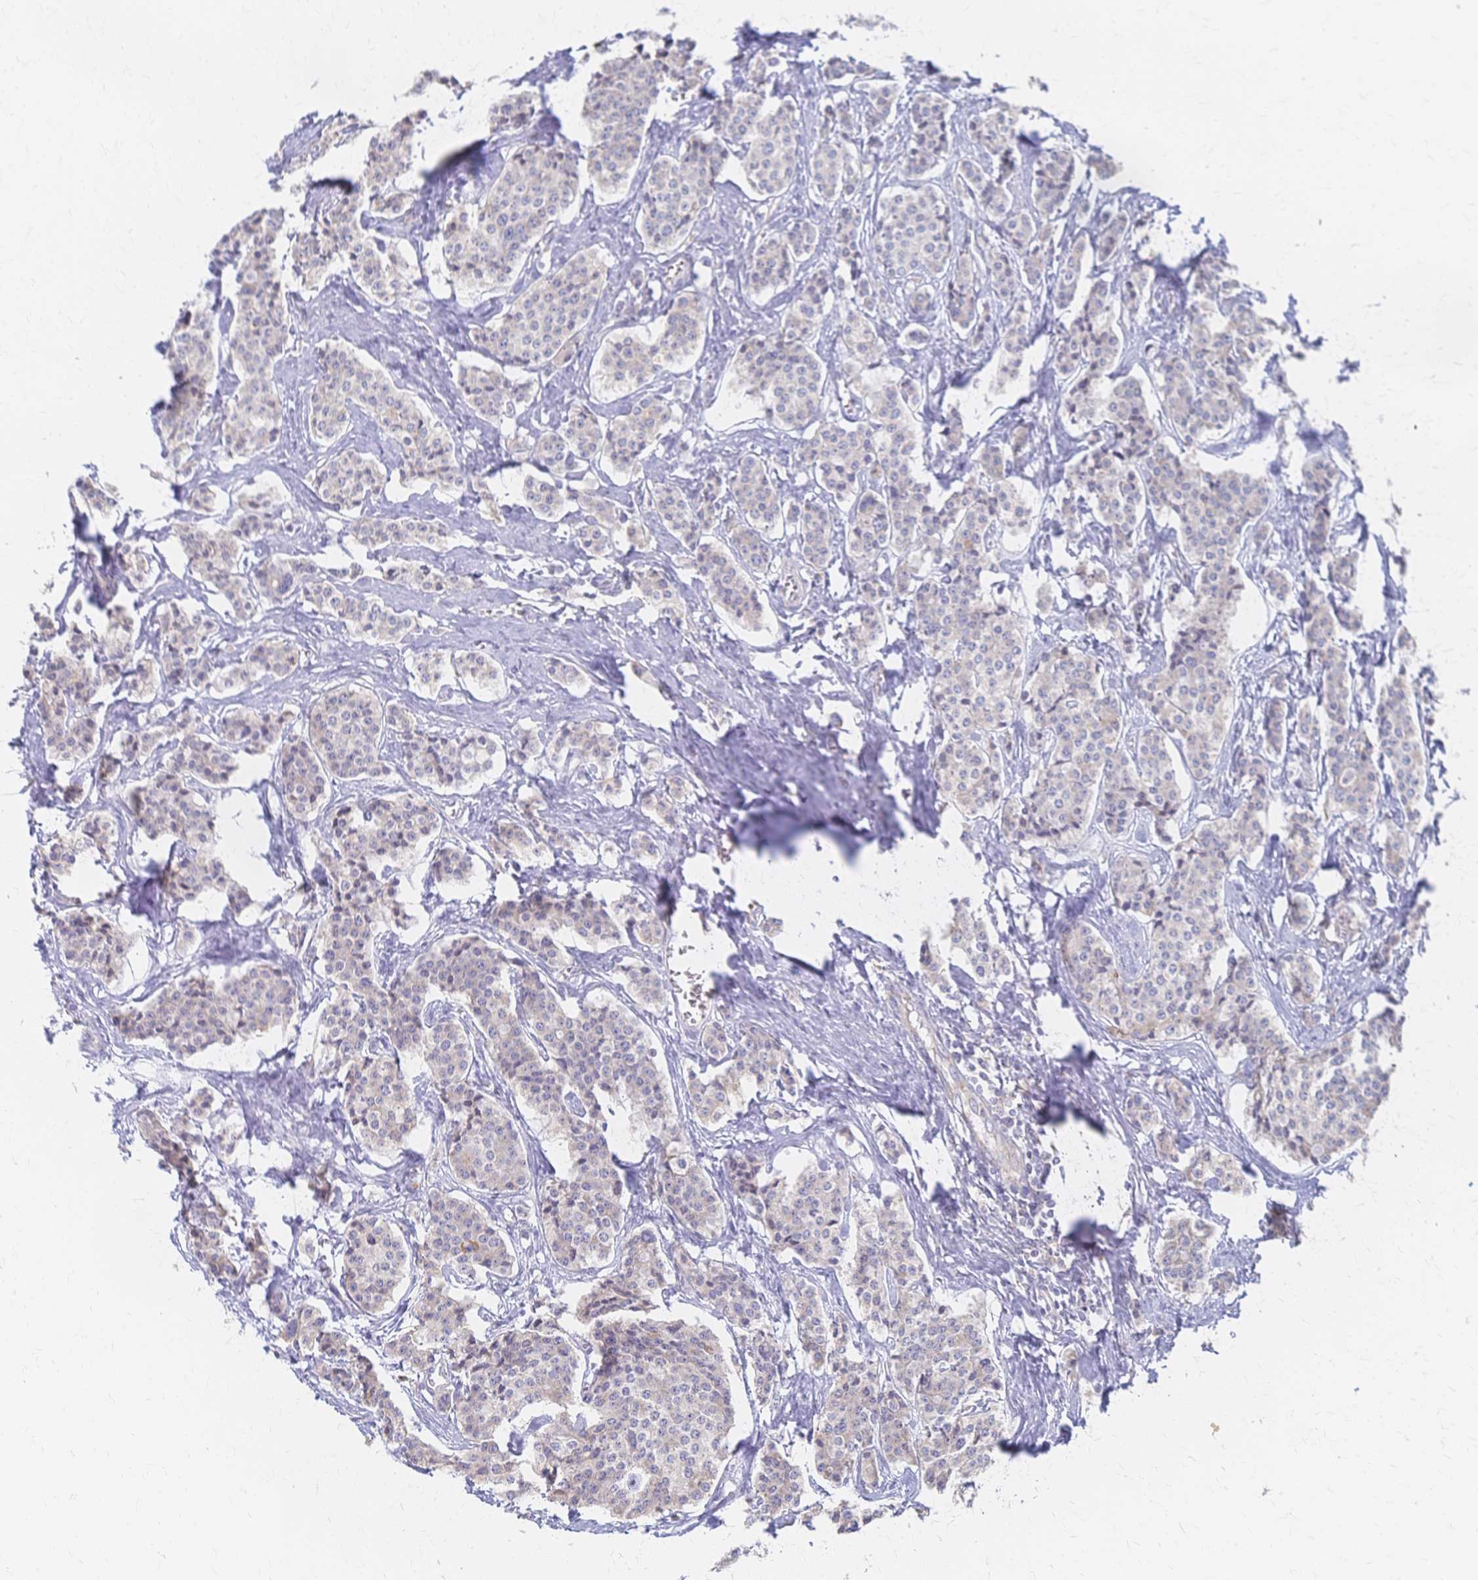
{"staining": {"intensity": "negative", "quantity": "none", "location": "none"}, "tissue": "carcinoid", "cell_type": "Tumor cells", "image_type": "cancer", "snomed": [{"axis": "morphology", "description": "Carcinoid, malignant, NOS"}, {"axis": "topography", "description": "Small intestine"}], "caption": "Immunohistochemistry (IHC) photomicrograph of neoplastic tissue: human carcinoid stained with DAB displays no significant protein staining in tumor cells.", "gene": "CYB5A", "patient": {"sex": "female", "age": 64}}